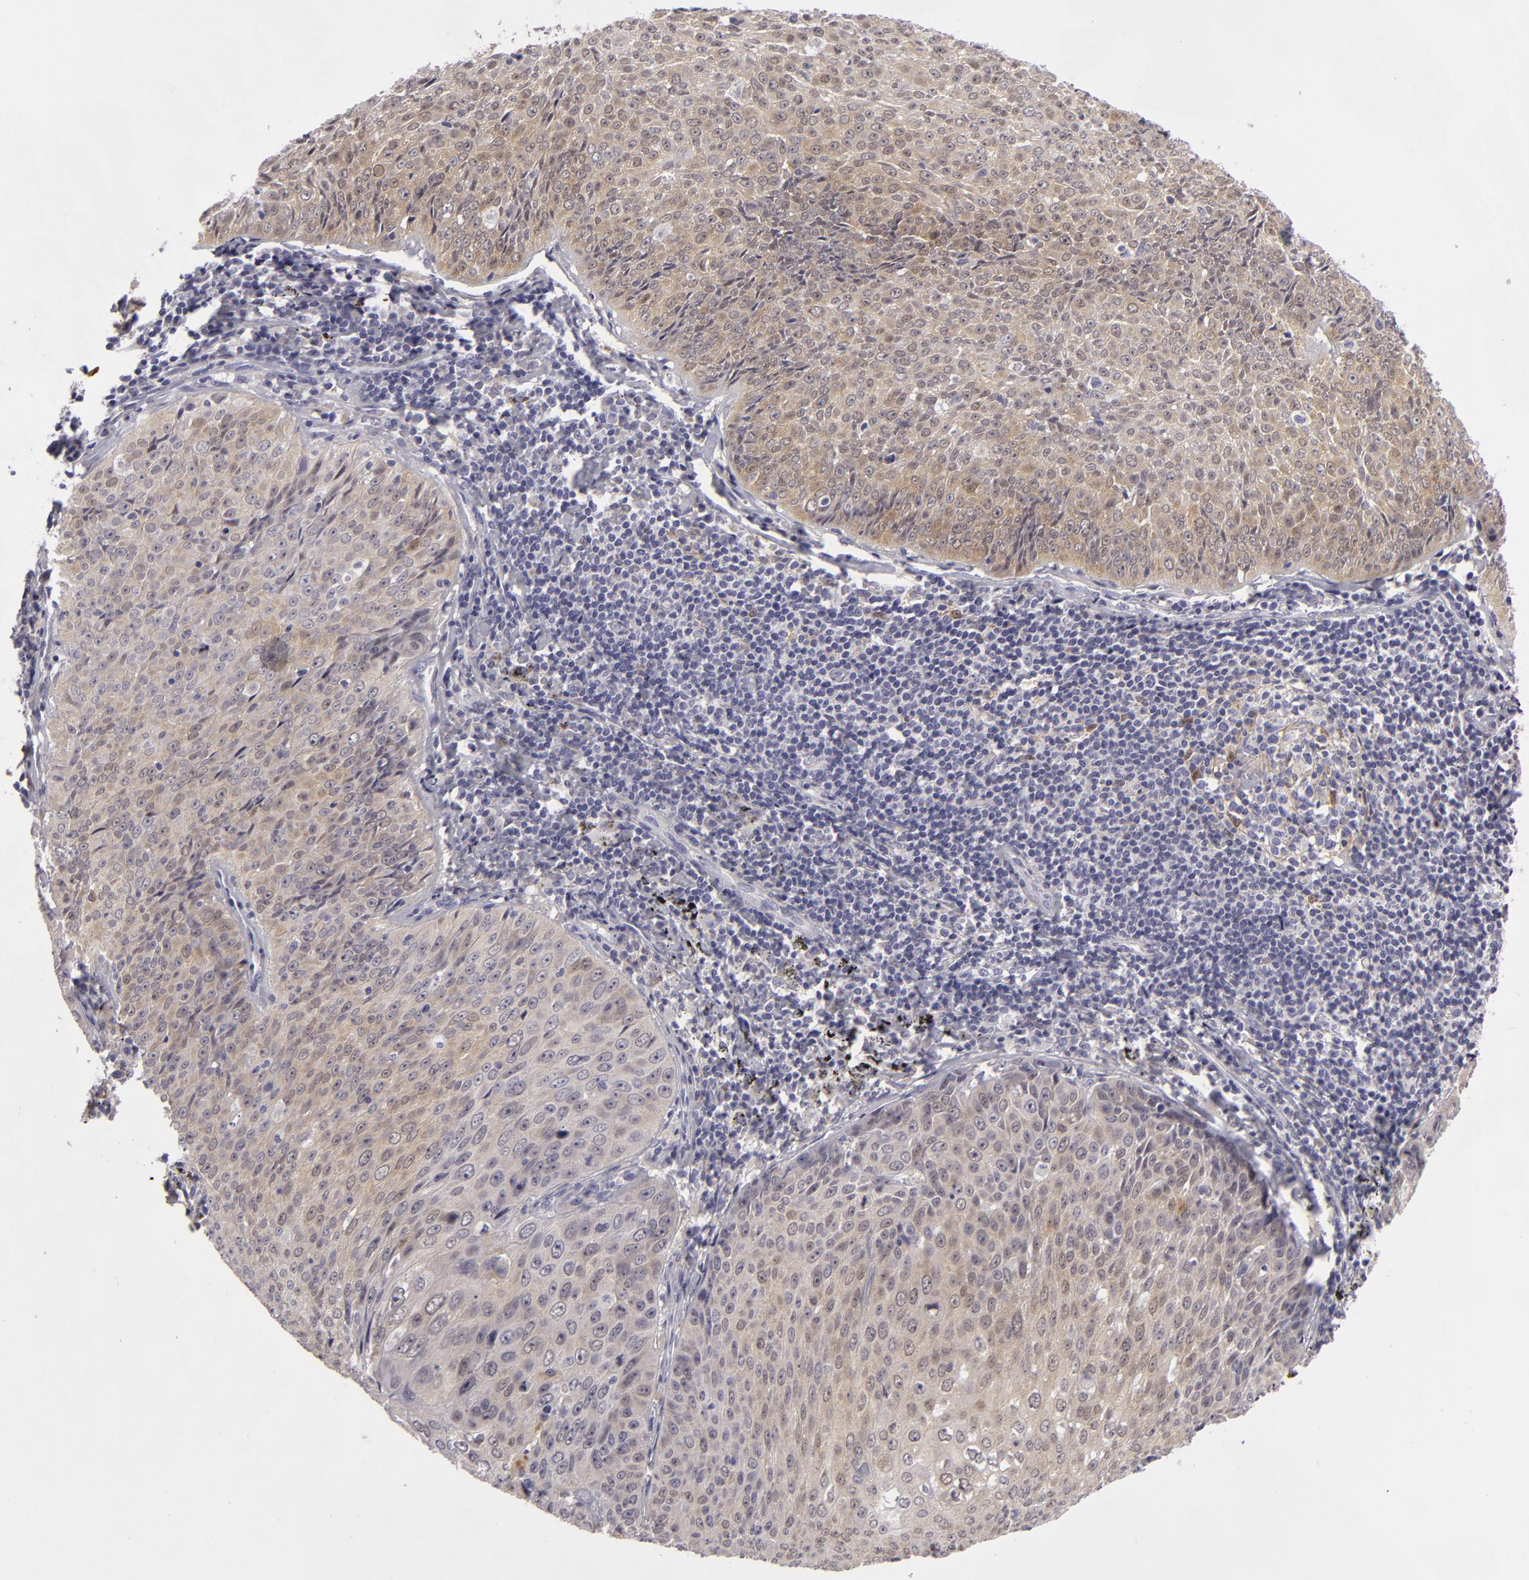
{"staining": {"intensity": "weak", "quantity": ">75%", "location": "cytoplasmic/membranous"}, "tissue": "lung cancer", "cell_type": "Tumor cells", "image_type": "cancer", "snomed": [{"axis": "morphology", "description": "Adenocarcinoma, NOS"}, {"axis": "topography", "description": "Lung"}], "caption": "Human adenocarcinoma (lung) stained for a protein (brown) demonstrates weak cytoplasmic/membranous positive positivity in approximately >75% of tumor cells.", "gene": "EFS", "patient": {"sex": "male", "age": 60}}